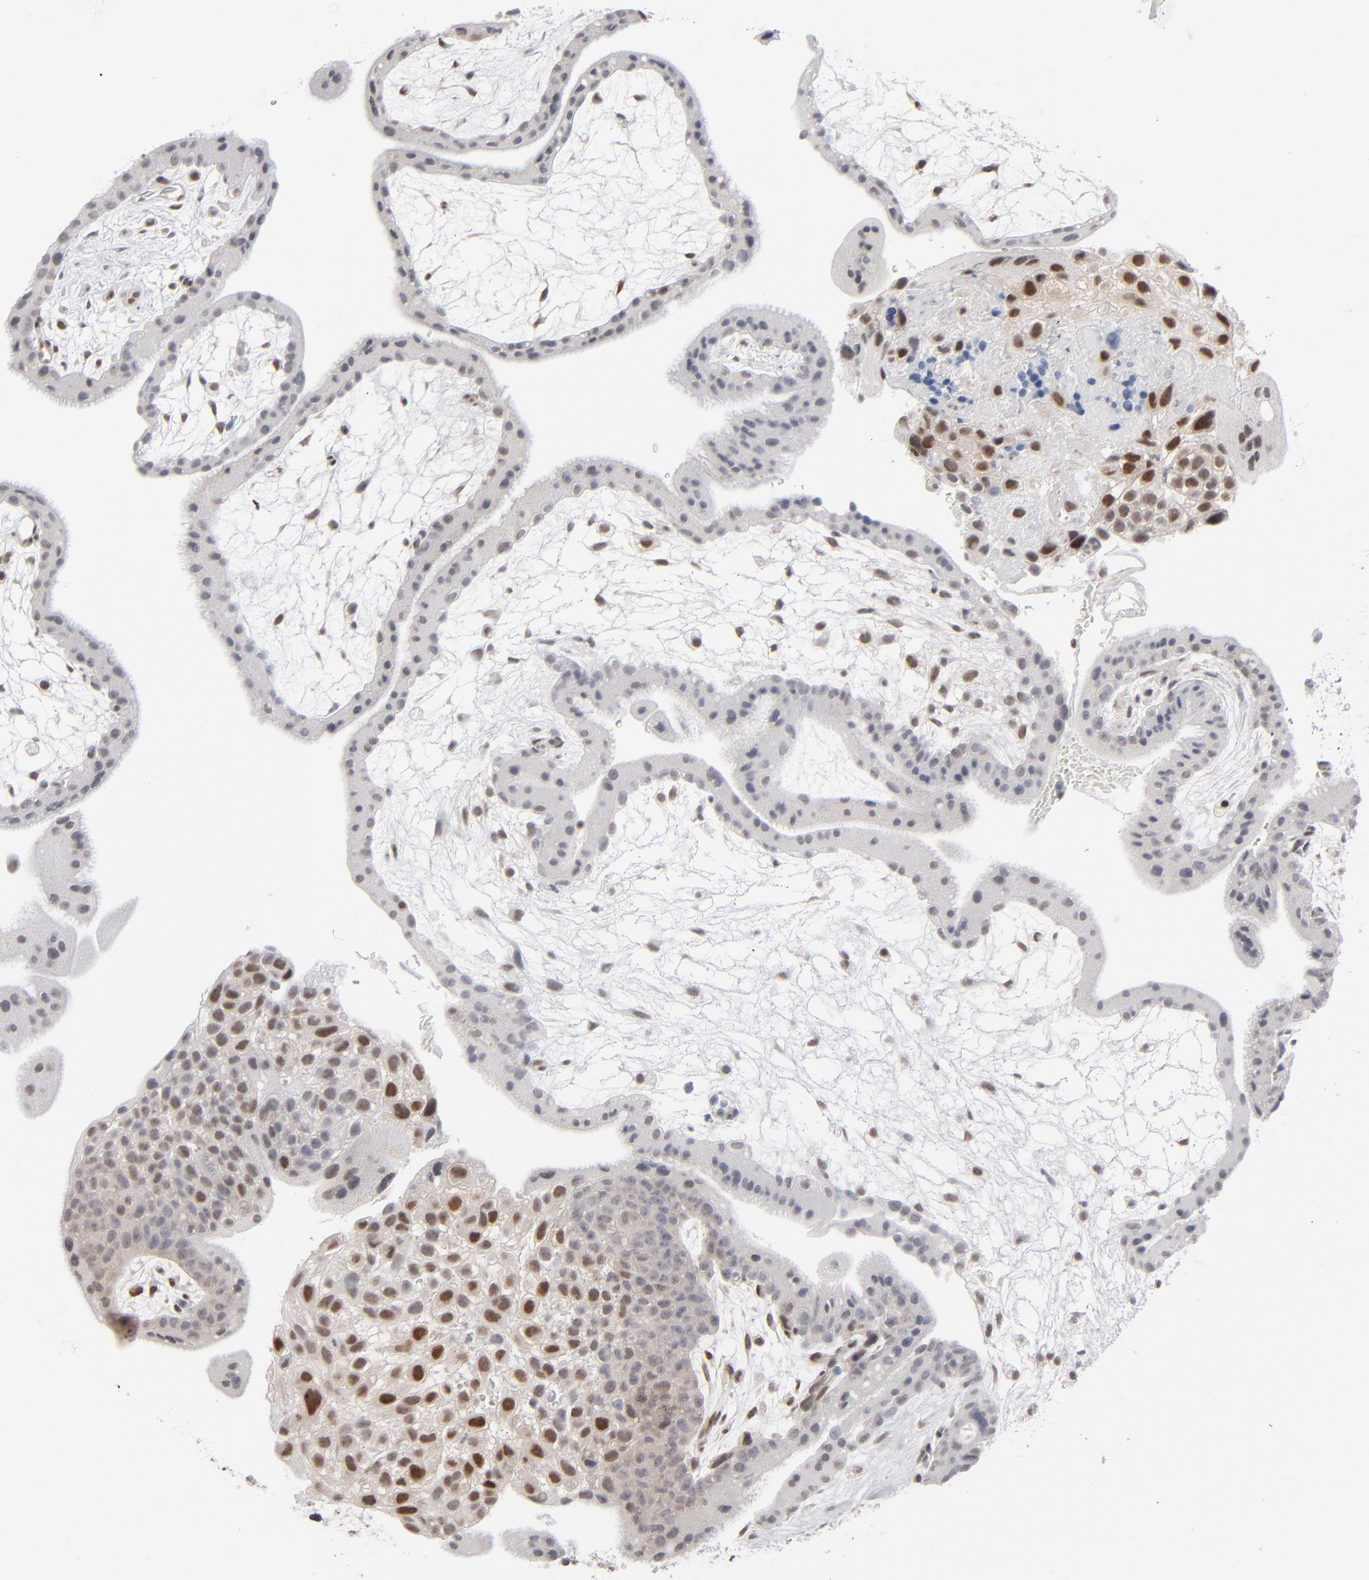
{"staining": {"intensity": "negative", "quantity": "none", "location": "none"}, "tissue": "placenta", "cell_type": "Trophoblastic cells", "image_type": "normal", "snomed": [{"axis": "morphology", "description": "Normal tissue, NOS"}, {"axis": "topography", "description": "Placenta"}], "caption": "Immunohistochemical staining of benign placenta shows no significant positivity in trophoblastic cells. The staining is performed using DAB brown chromogen with nuclei counter-stained in using hematoxylin.", "gene": "IRF9", "patient": {"sex": "female", "age": 35}}